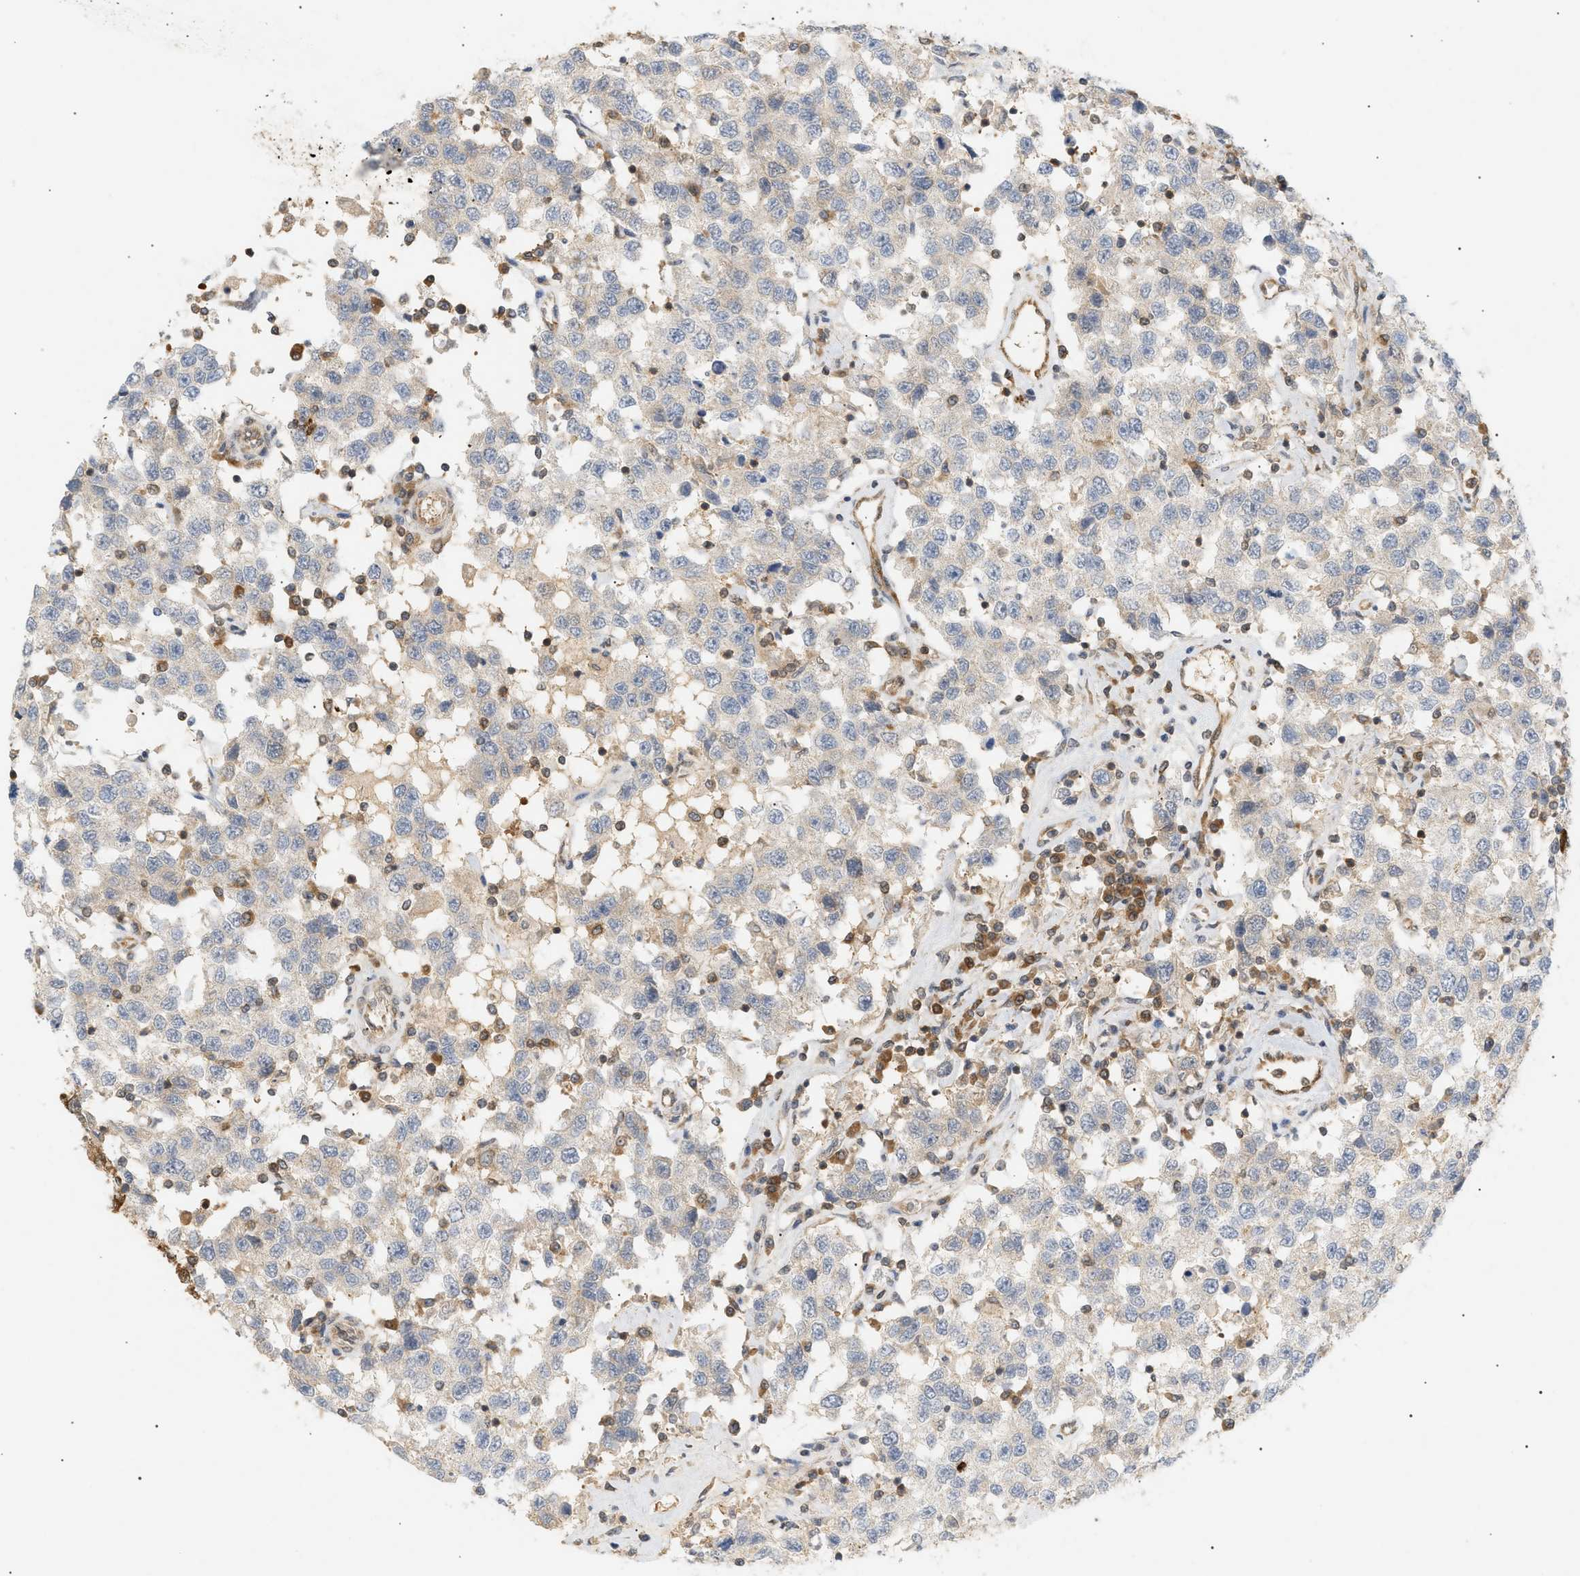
{"staining": {"intensity": "weak", "quantity": "<25%", "location": "cytoplasmic/membranous"}, "tissue": "testis cancer", "cell_type": "Tumor cells", "image_type": "cancer", "snomed": [{"axis": "morphology", "description": "Seminoma, NOS"}, {"axis": "topography", "description": "Testis"}], "caption": "Tumor cells are negative for brown protein staining in testis cancer.", "gene": "SHC1", "patient": {"sex": "male", "age": 41}}